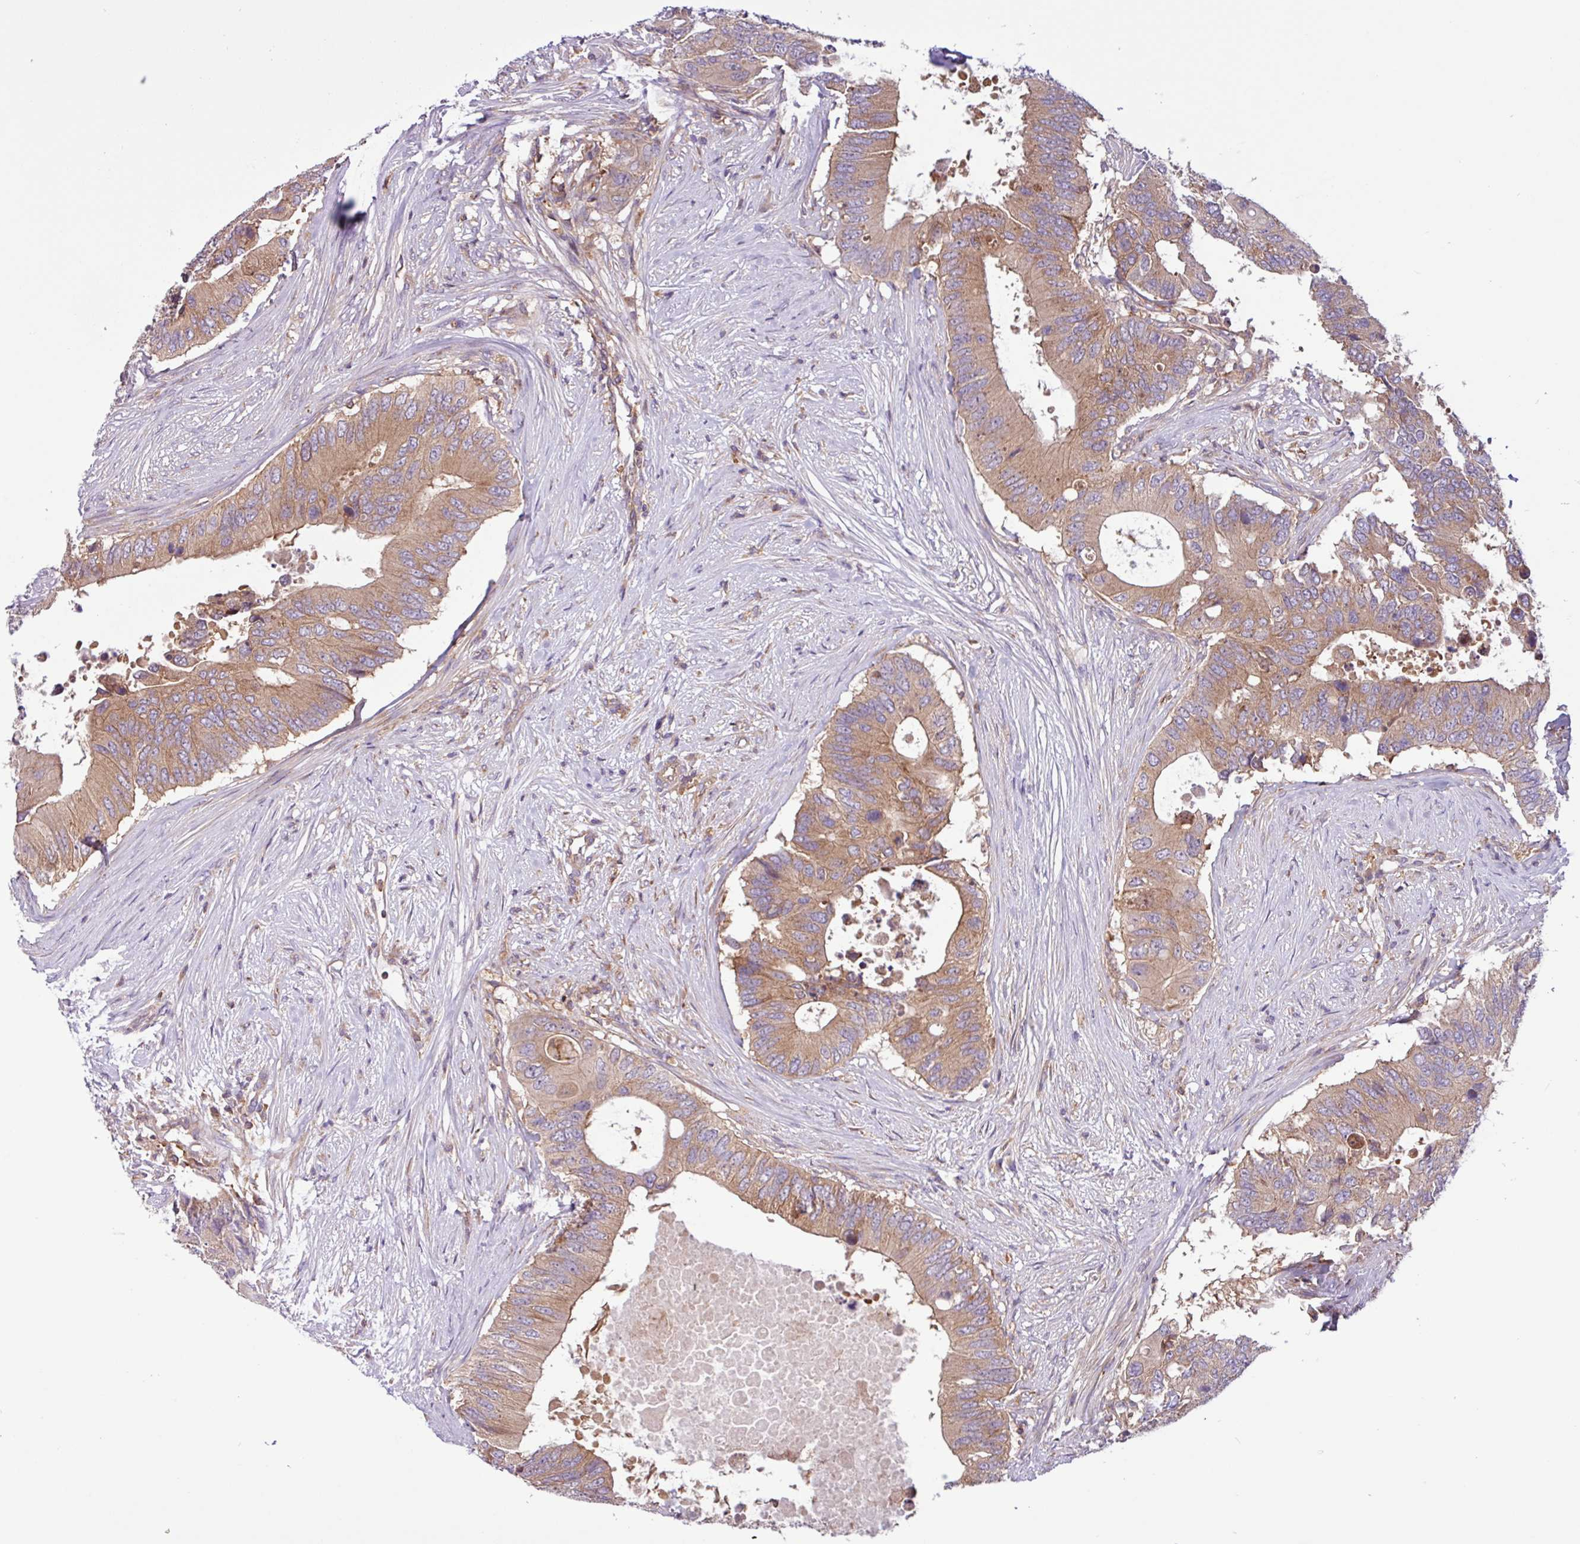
{"staining": {"intensity": "moderate", "quantity": ">75%", "location": "cytoplasmic/membranous"}, "tissue": "colorectal cancer", "cell_type": "Tumor cells", "image_type": "cancer", "snomed": [{"axis": "morphology", "description": "Adenocarcinoma, NOS"}, {"axis": "topography", "description": "Colon"}], "caption": "Human colorectal cancer stained with a protein marker exhibits moderate staining in tumor cells.", "gene": "ACTR3", "patient": {"sex": "male", "age": 71}}